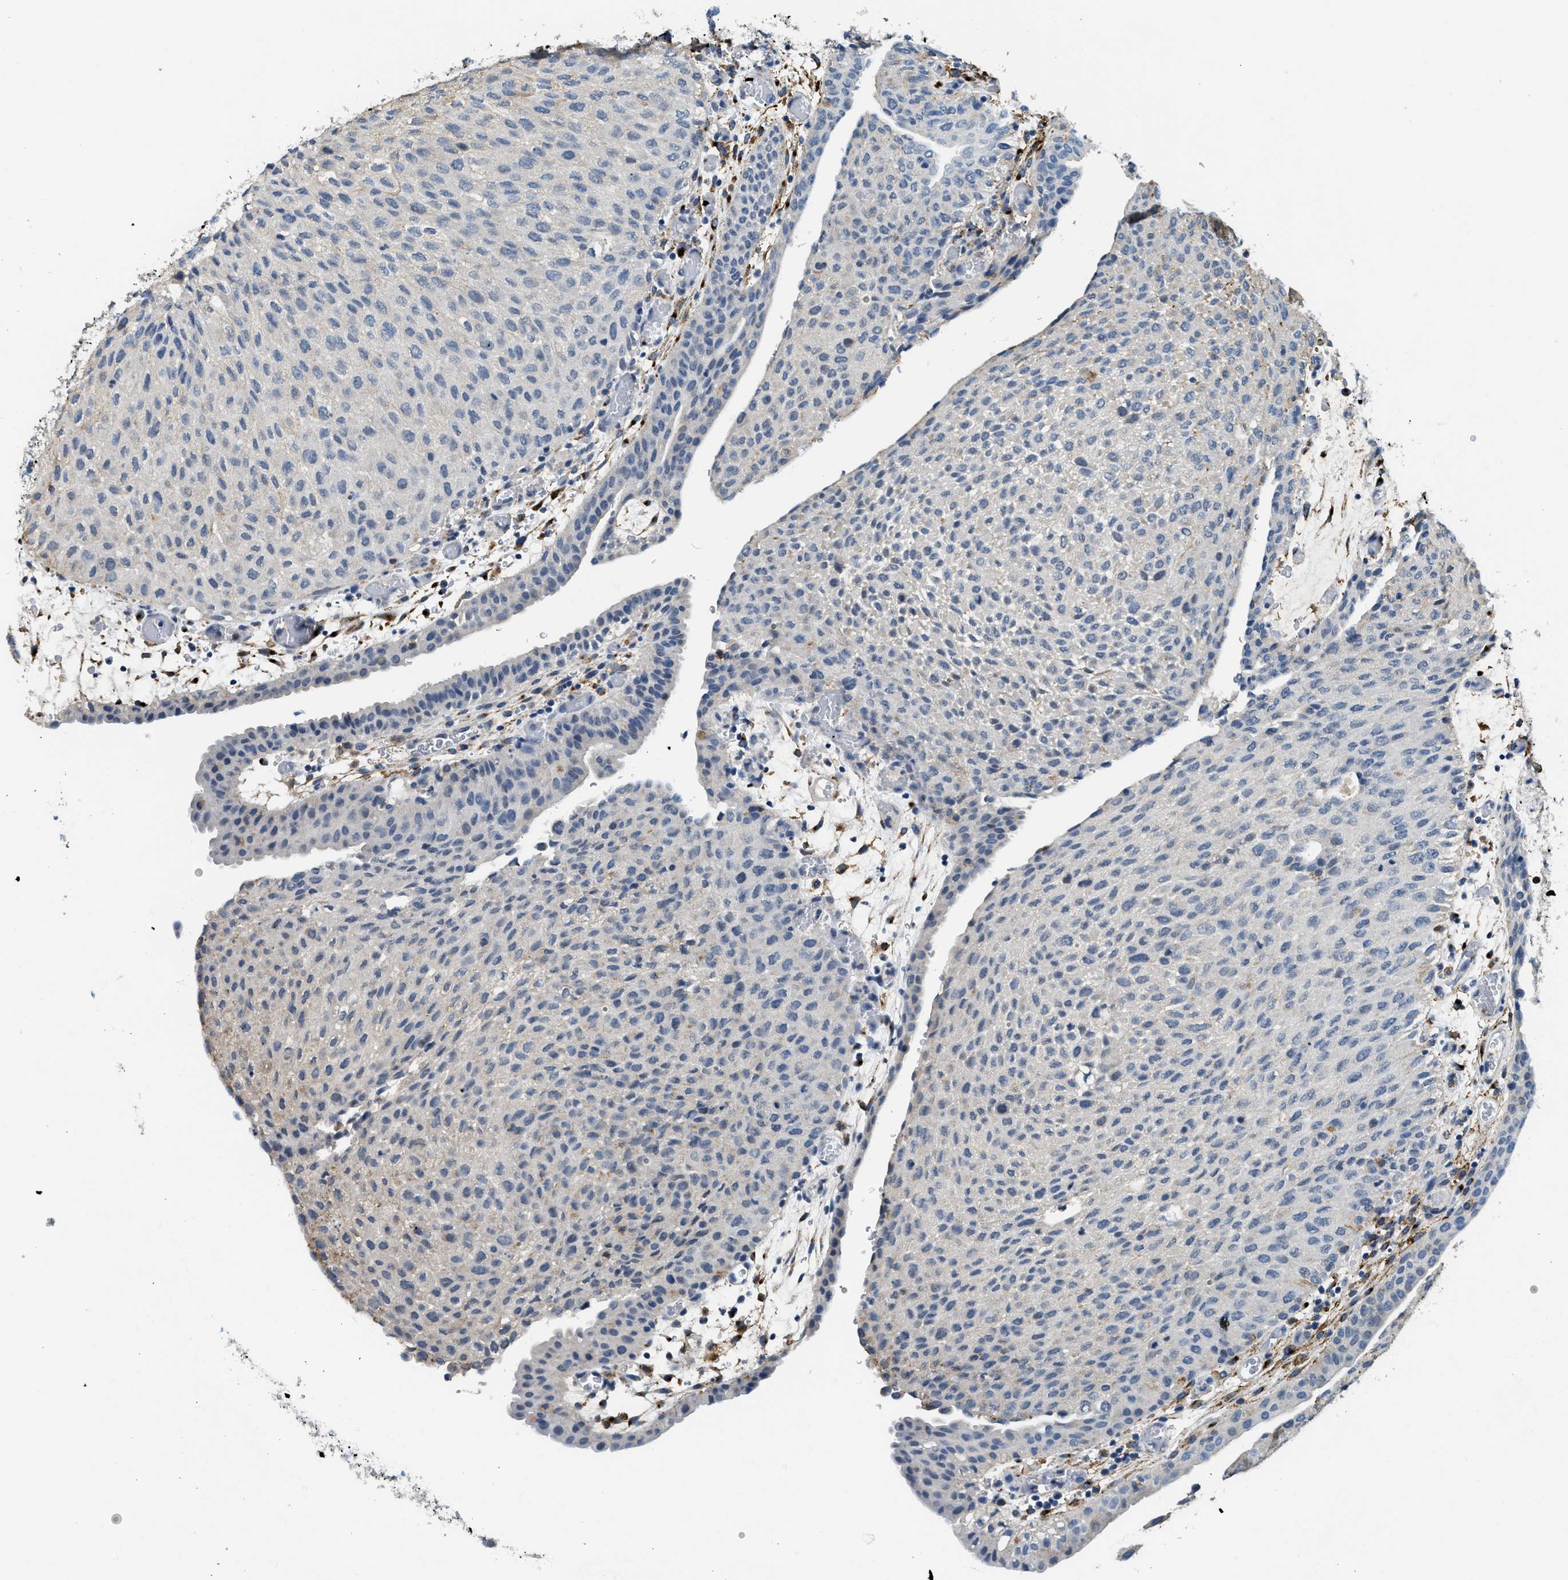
{"staining": {"intensity": "weak", "quantity": "<25%", "location": "cytoplasmic/membranous"}, "tissue": "urothelial cancer", "cell_type": "Tumor cells", "image_type": "cancer", "snomed": [{"axis": "morphology", "description": "Urothelial carcinoma, Low grade"}, {"axis": "morphology", "description": "Urothelial carcinoma, High grade"}, {"axis": "topography", "description": "Urinary bladder"}], "caption": "IHC image of human urothelial cancer stained for a protein (brown), which shows no expression in tumor cells.", "gene": "LRP1", "patient": {"sex": "male", "age": 35}}